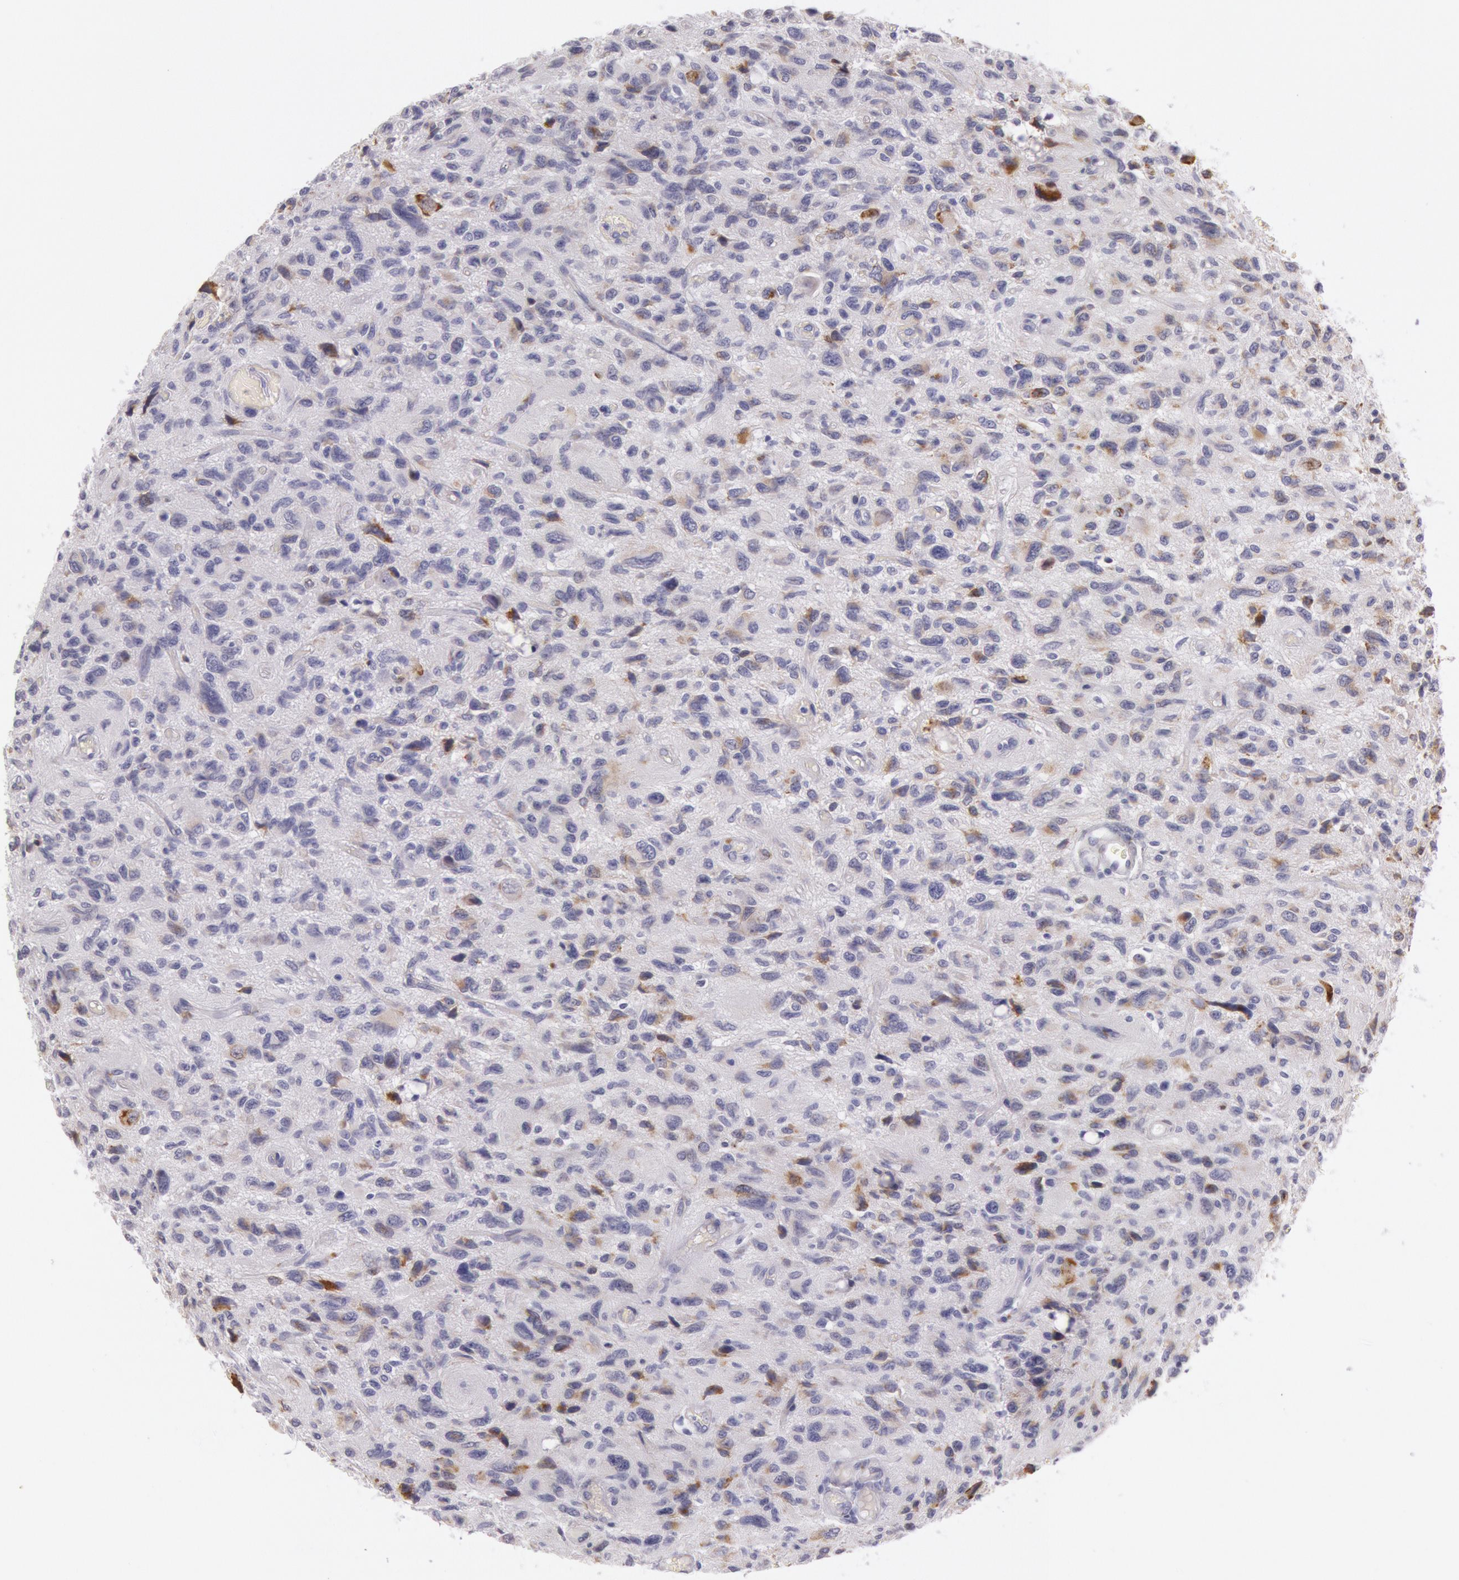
{"staining": {"intensity": "weak", "quantity": "25%-75%", "location": "cytoplasmic/membranous"}, "tissue": "glioma", "cell_type": "Tumor cells", "image_type": "cancer", "snomed": [{"axis": "morphology", "description": "Glioma, malignant, High grade"}, {"axis": "topography", "description": "Brain"}], "caption": "Glioma tissue shows weak cytoplasmic/membranous positivity in about 25%-75% of tumor cells", "gene": "CIDEB", "patient": {"sex": "female", "age": 60}}